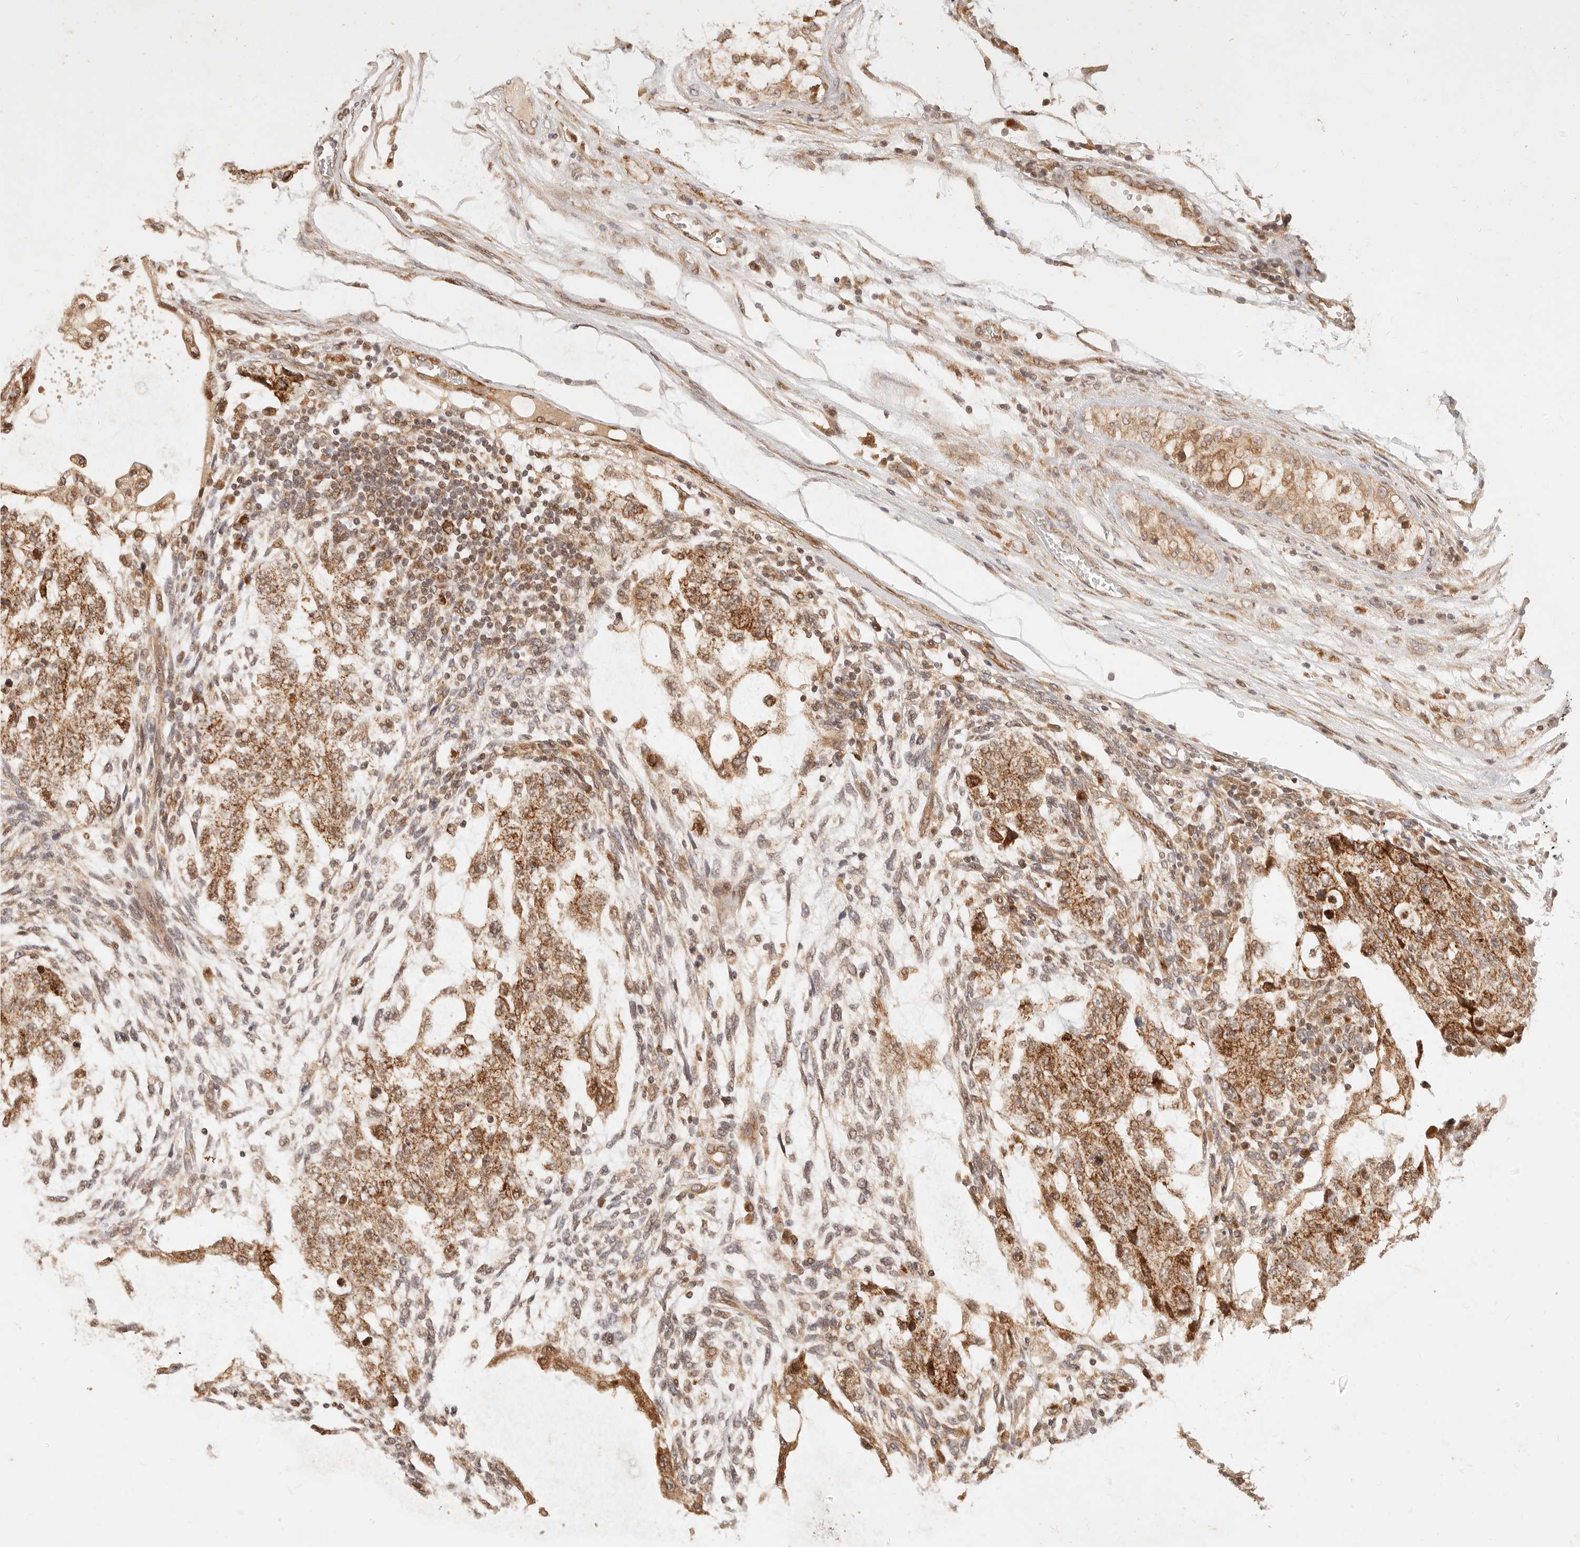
{"staining": {"intensity": "moderate", "quantity": ">75%", "location": "cytoplasmic/membranous"}, "tissue": "testis cancer", "cell_type": "Tumor cells", "image_type": "cancer", "snomed": [{"axis": "morphology", "description": "Normal tissue, NOS"}, {"axis": "morphology", "description": "Carcinoma, Embryonal, NOS"}, {"axis": "topography", "description": "Testis"}], "caption": "Testis cancer (embryonal carcinoma) stained with IHC displays moderate cytoplasmic/membranous staining in about >75% of tumor cells.", "gene": "TIMM17A", "patient": {"sex": "male", "age": 36}}